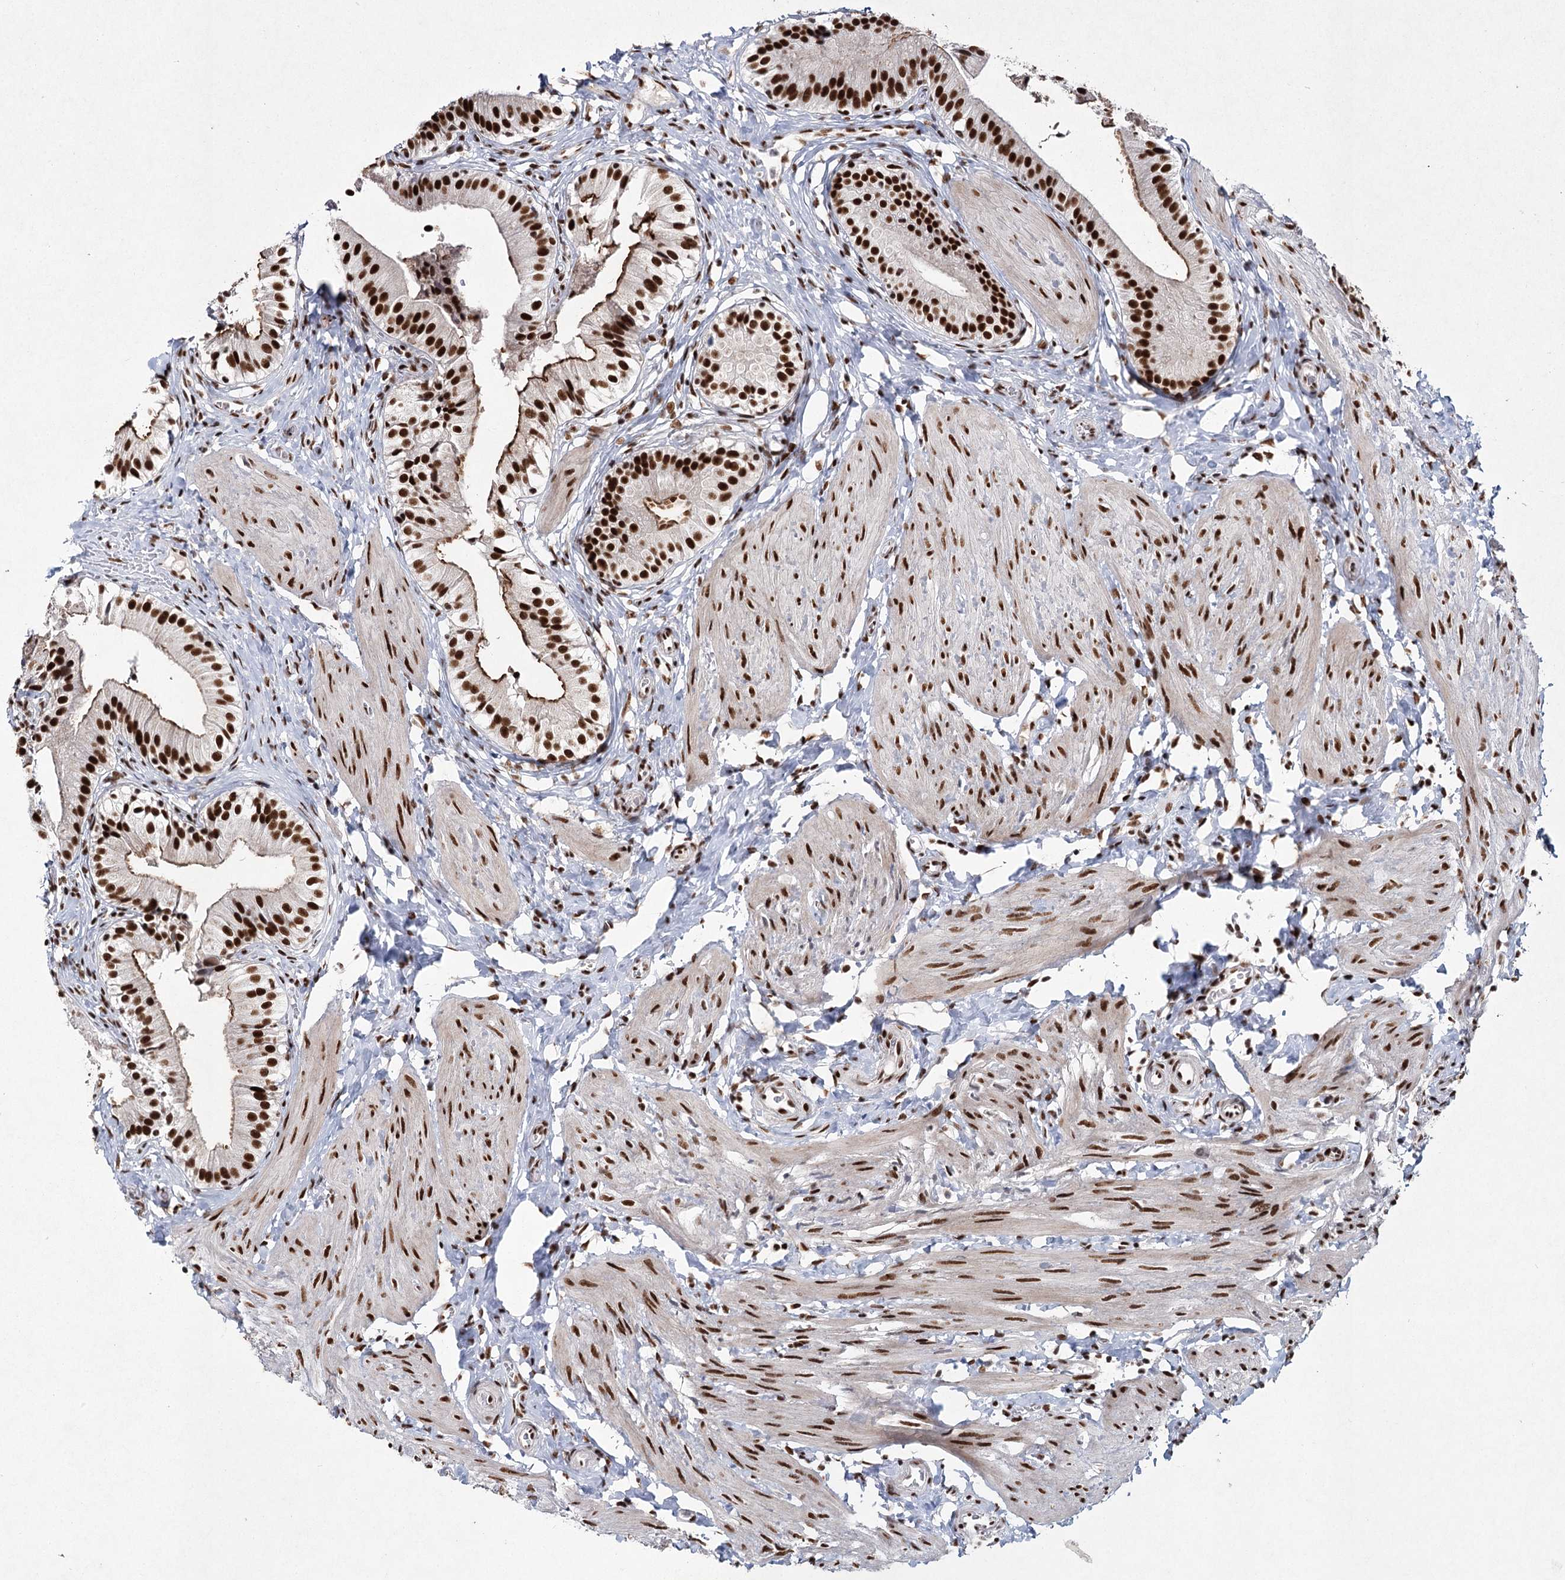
{"staining": {"intensity": "strong", "quantity": ">75%", "location": "cytoplasmic/membranous,nuclear"}, "tissue": "gallbladder", "cell_type": "Glandular cells", "image_type": "normal", "snomed": [{"axis": "morphology", "description": "Normal tissue, NOS"}, {"axis": "topography", "description": "Gallbladder"}], "caption": "Brown immunohistochemical staining in unremarkable human gallbladder demonstrates strong cytoplasmic/membranous,nuclear expression in about >75% of glandular cells. The staining is performed using DAB (3,3'-diaminobenzidine) brown chromogen to label protein expression. The nuclei are counter-stained blue using hematoxylin.", "gene": "SCAF8", "patient": {"sex": "female", "age": 47}}